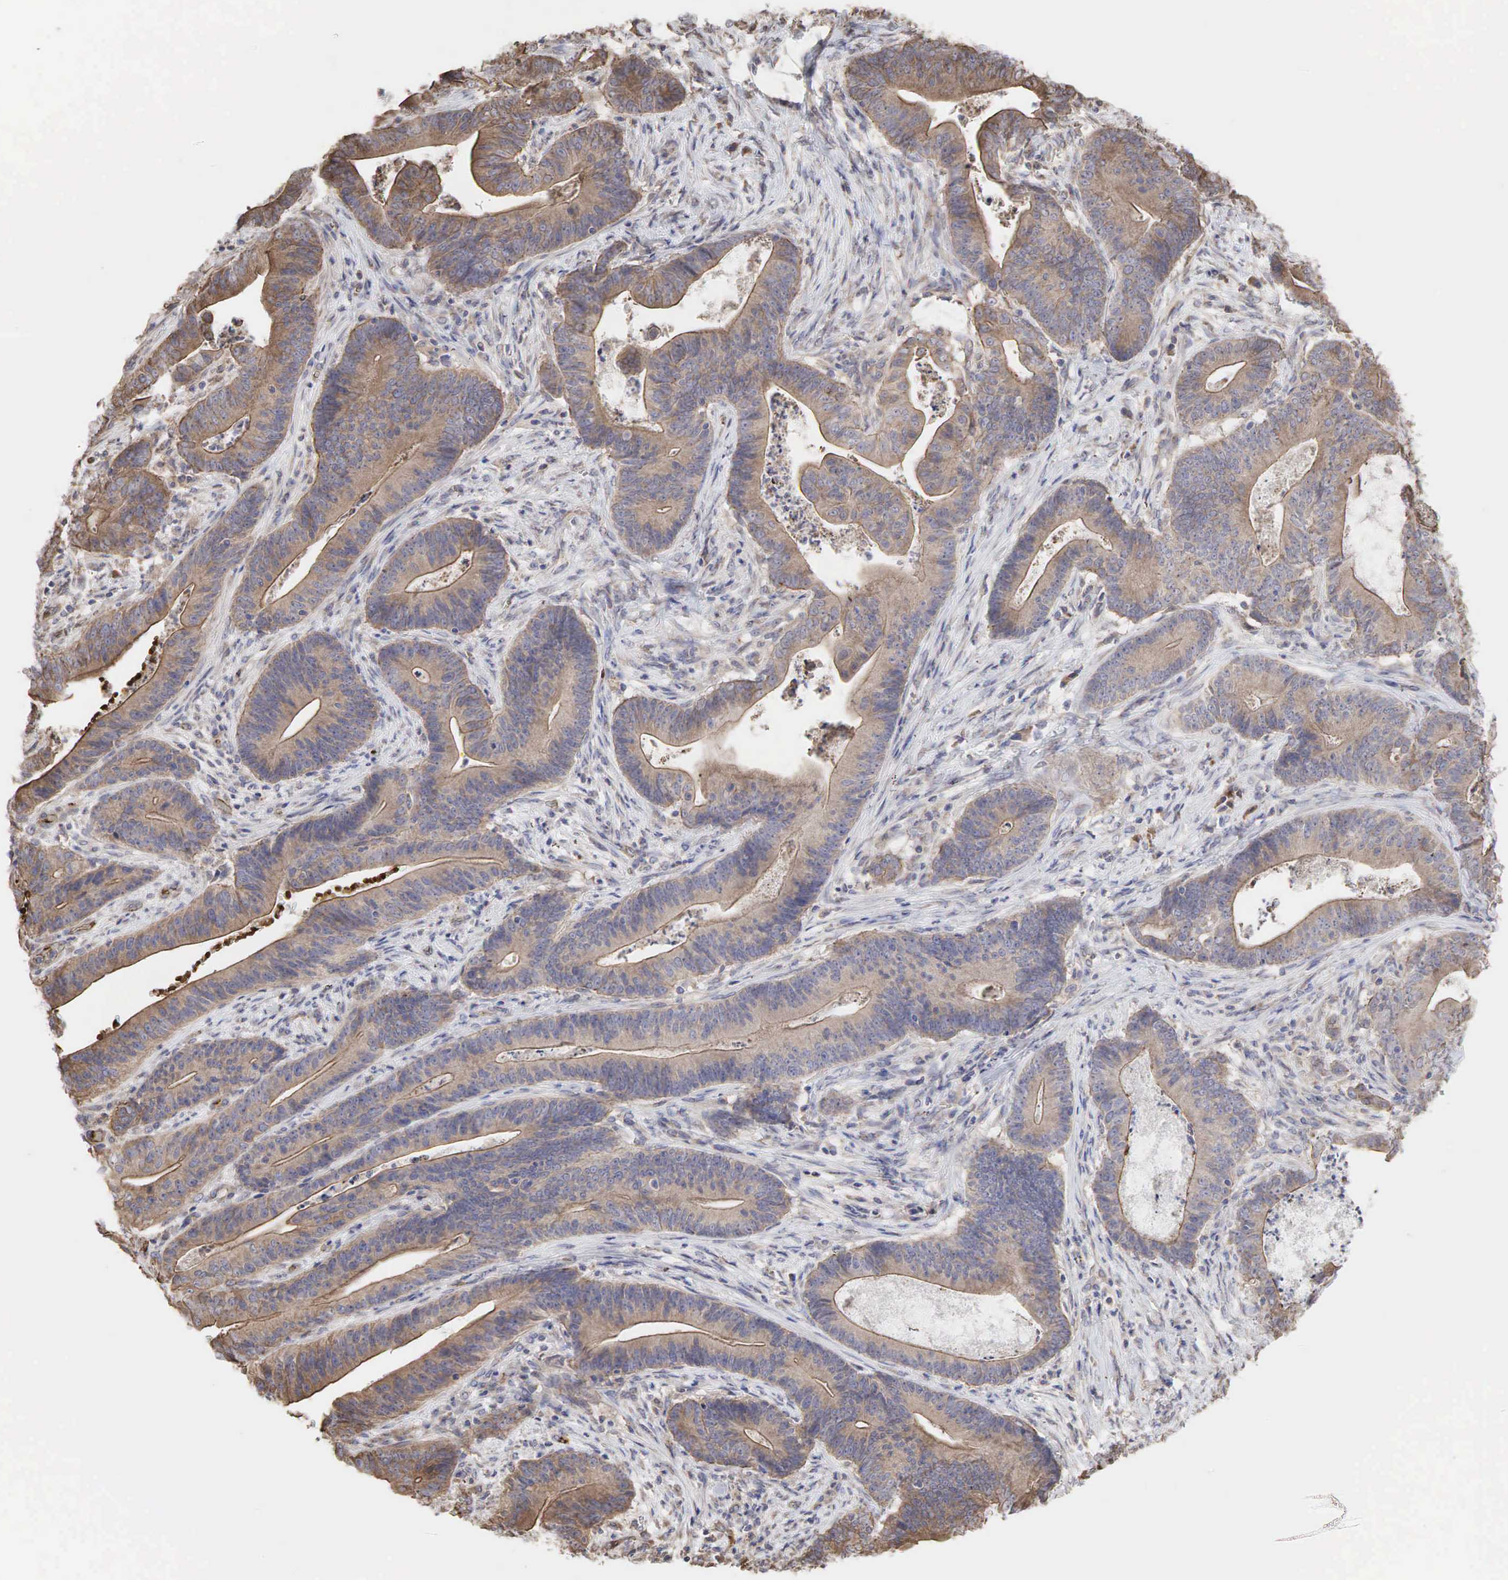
{"staining": {"intensity": "weak", "quantity": "25%-75%", "location": "cytoplasmic/membranous"}, "tissue": "stomach cancer", "cell_type": "Tumor cells", "image_type": "cancer", "snomed": [{"axis": "morphology", "description": "Adenocarcinoma, NOS"}, {"axis": "topography", "description": "Stomach, lower"}], "caption": "Immunohistochemical staining of stomach cancer (adenocarcinoma) shows weak cytoplasmic/membranous protein positivity in about 25%-75% of tumor cells. The staining is performed using DAB (3,3'-diaminobenzidine) brown chromogen to label protein expression. The nuclei are counter-stained blue using hematoxylin.", "gene": "PABPC5", "patient": {"sex": "female", "age": 86}}